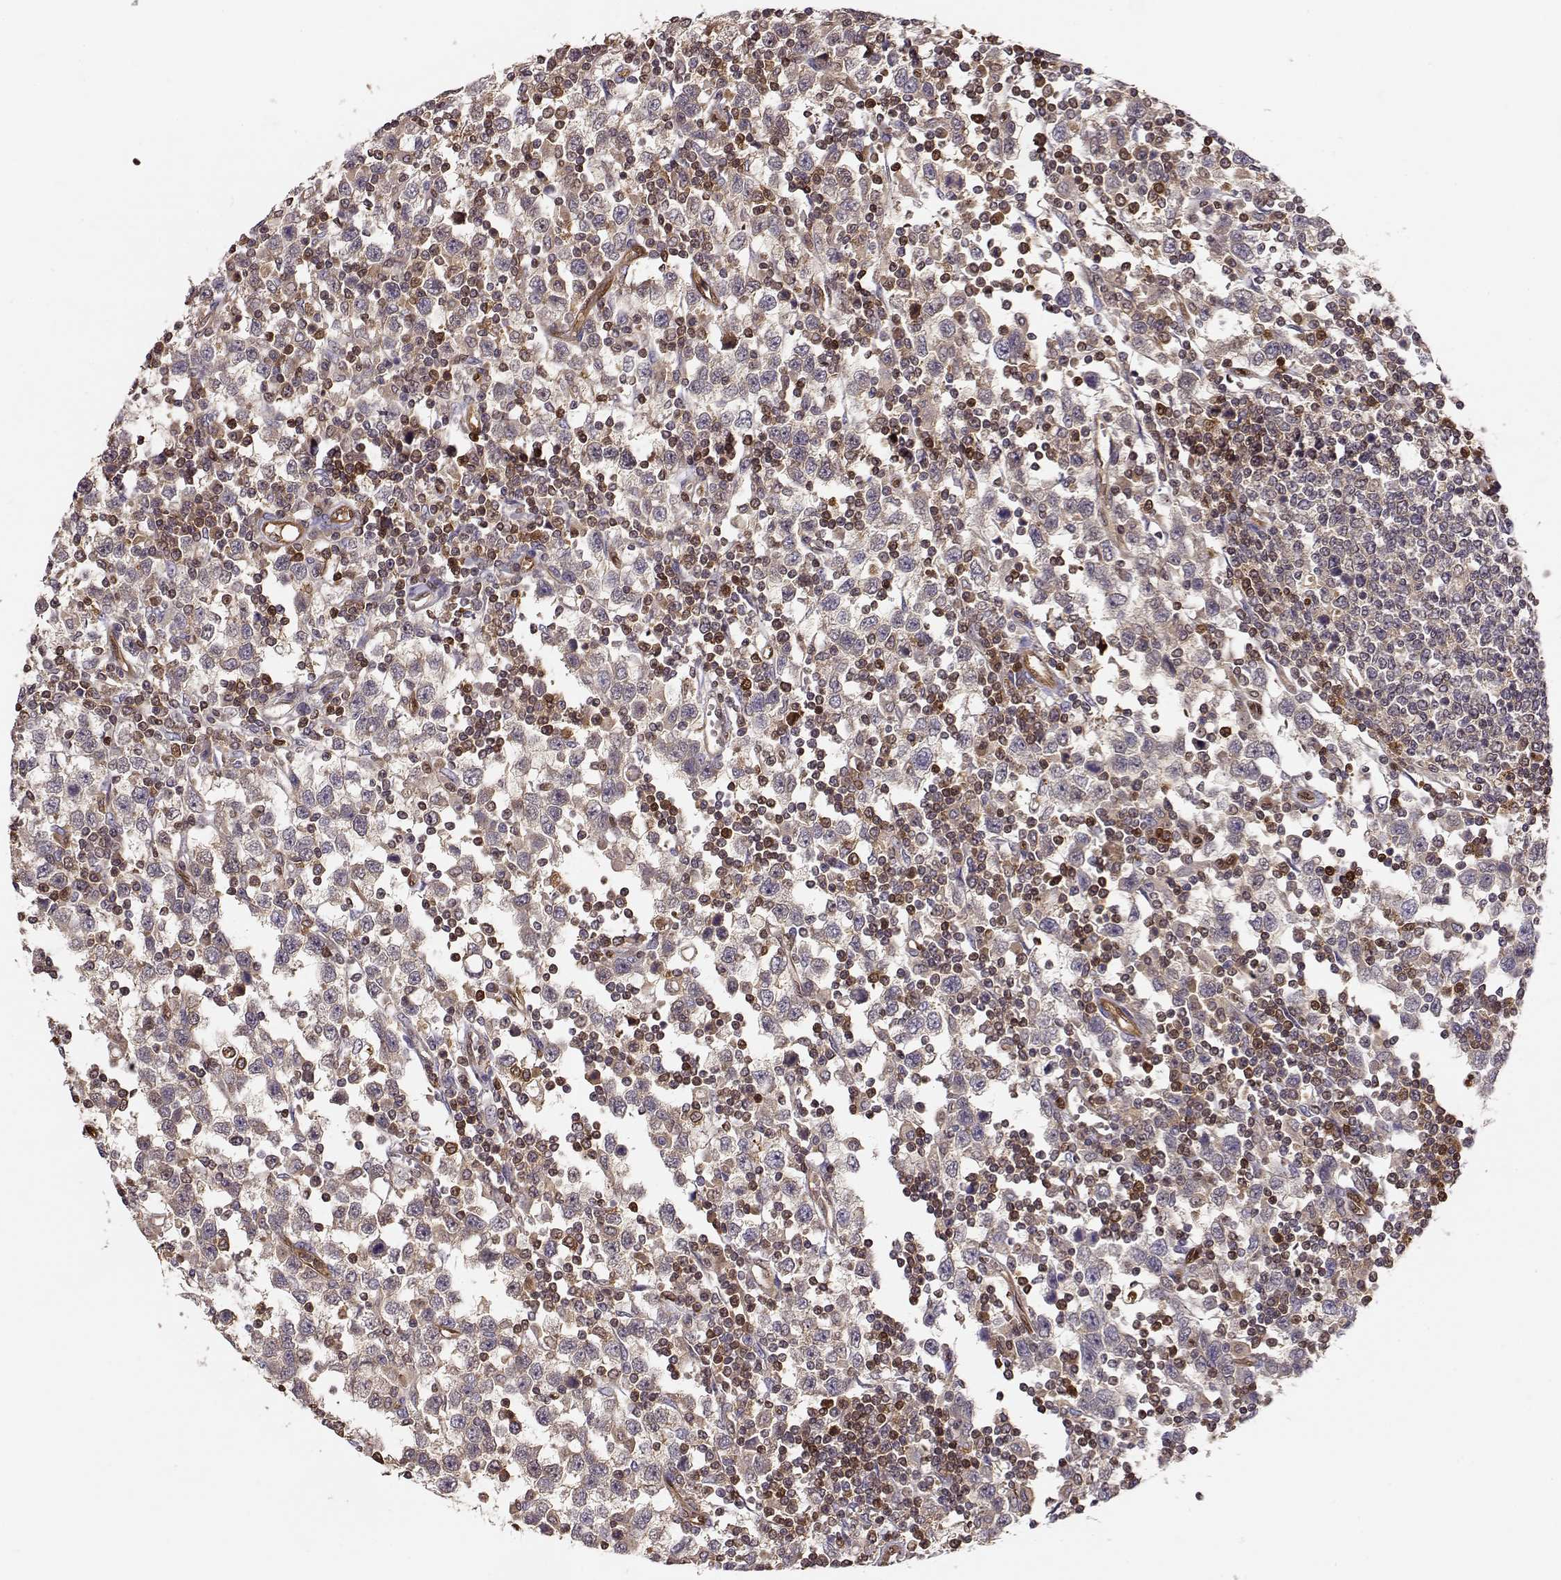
{"staining": {"intensity": "negative", "quantity": "none", "location": "none"}, "tissue": "testis cancer", "cell_type": "Tumor cells", "image_type": "cancer", "snomed": [{"axis": "morphology", "description": "Seminoma, NOS"}, {"axis": "topography", "description": "Testis"}], "caption": "High power microscopy image of an immunohistochemistry photomicrograph of testis cancer, revealing no significant expression in tumor cells.", "gene": "PNP", "patient": {"sex": "male", "age": 34}}